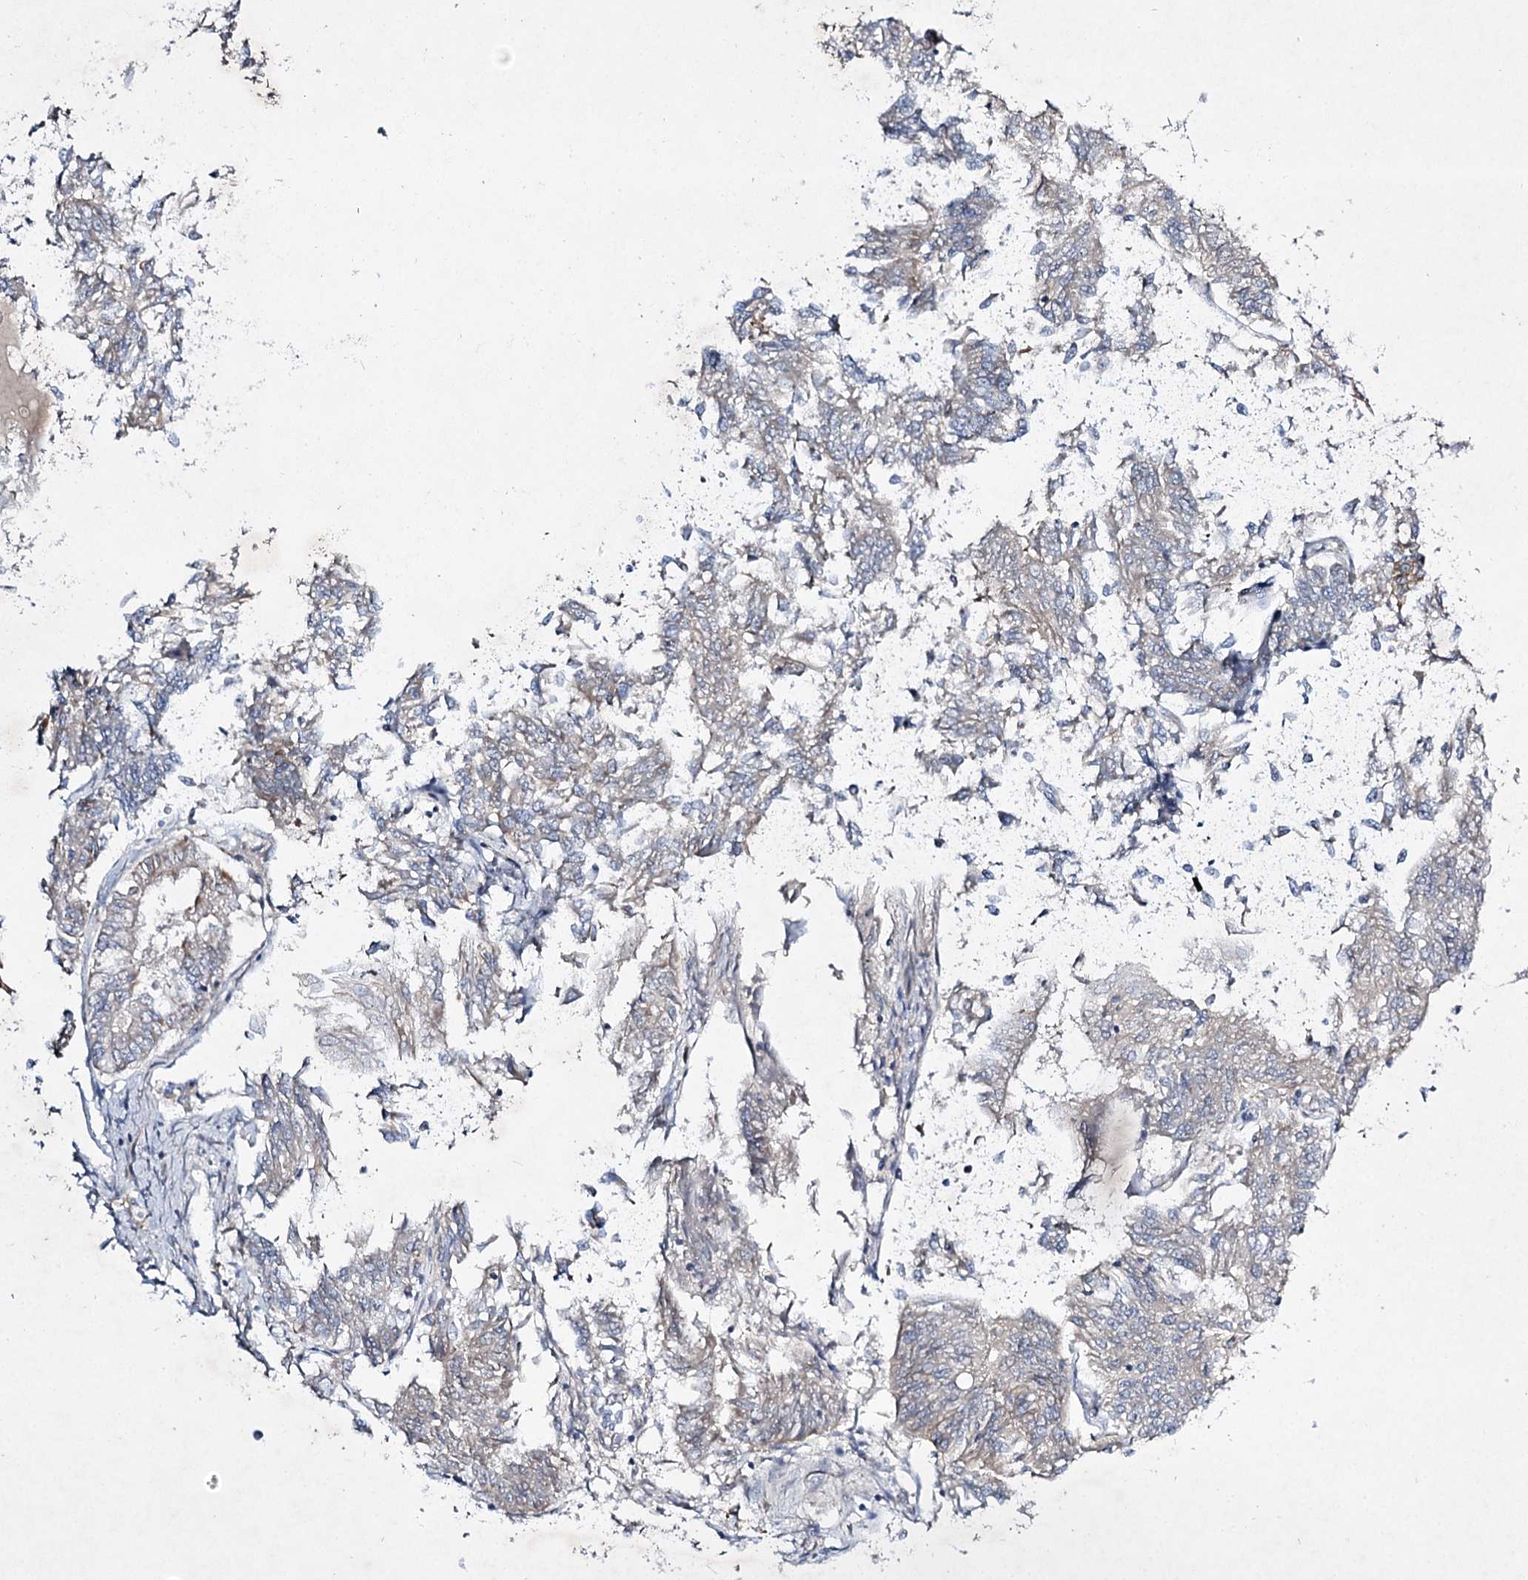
{"staining": {"intensity": "negative", "quantity": "none", "location": "none"}, "tissue": "endometrial cancer", "cell_type": "Tumor cells", "image_type": "cancer", "snomed": [{"axis": "morphology", "description": "Adenocarcinoma, NOS"}, {"axis": "topography", "description": "Endometrium"}], "caption": "This is a micrograph of immunohistochemistry staining of endometrial adenocarcinoma, which shows no positivity in tumor cells.", "gene": "KIAA0825", "patient": {"sex": "female", "age": 58}}